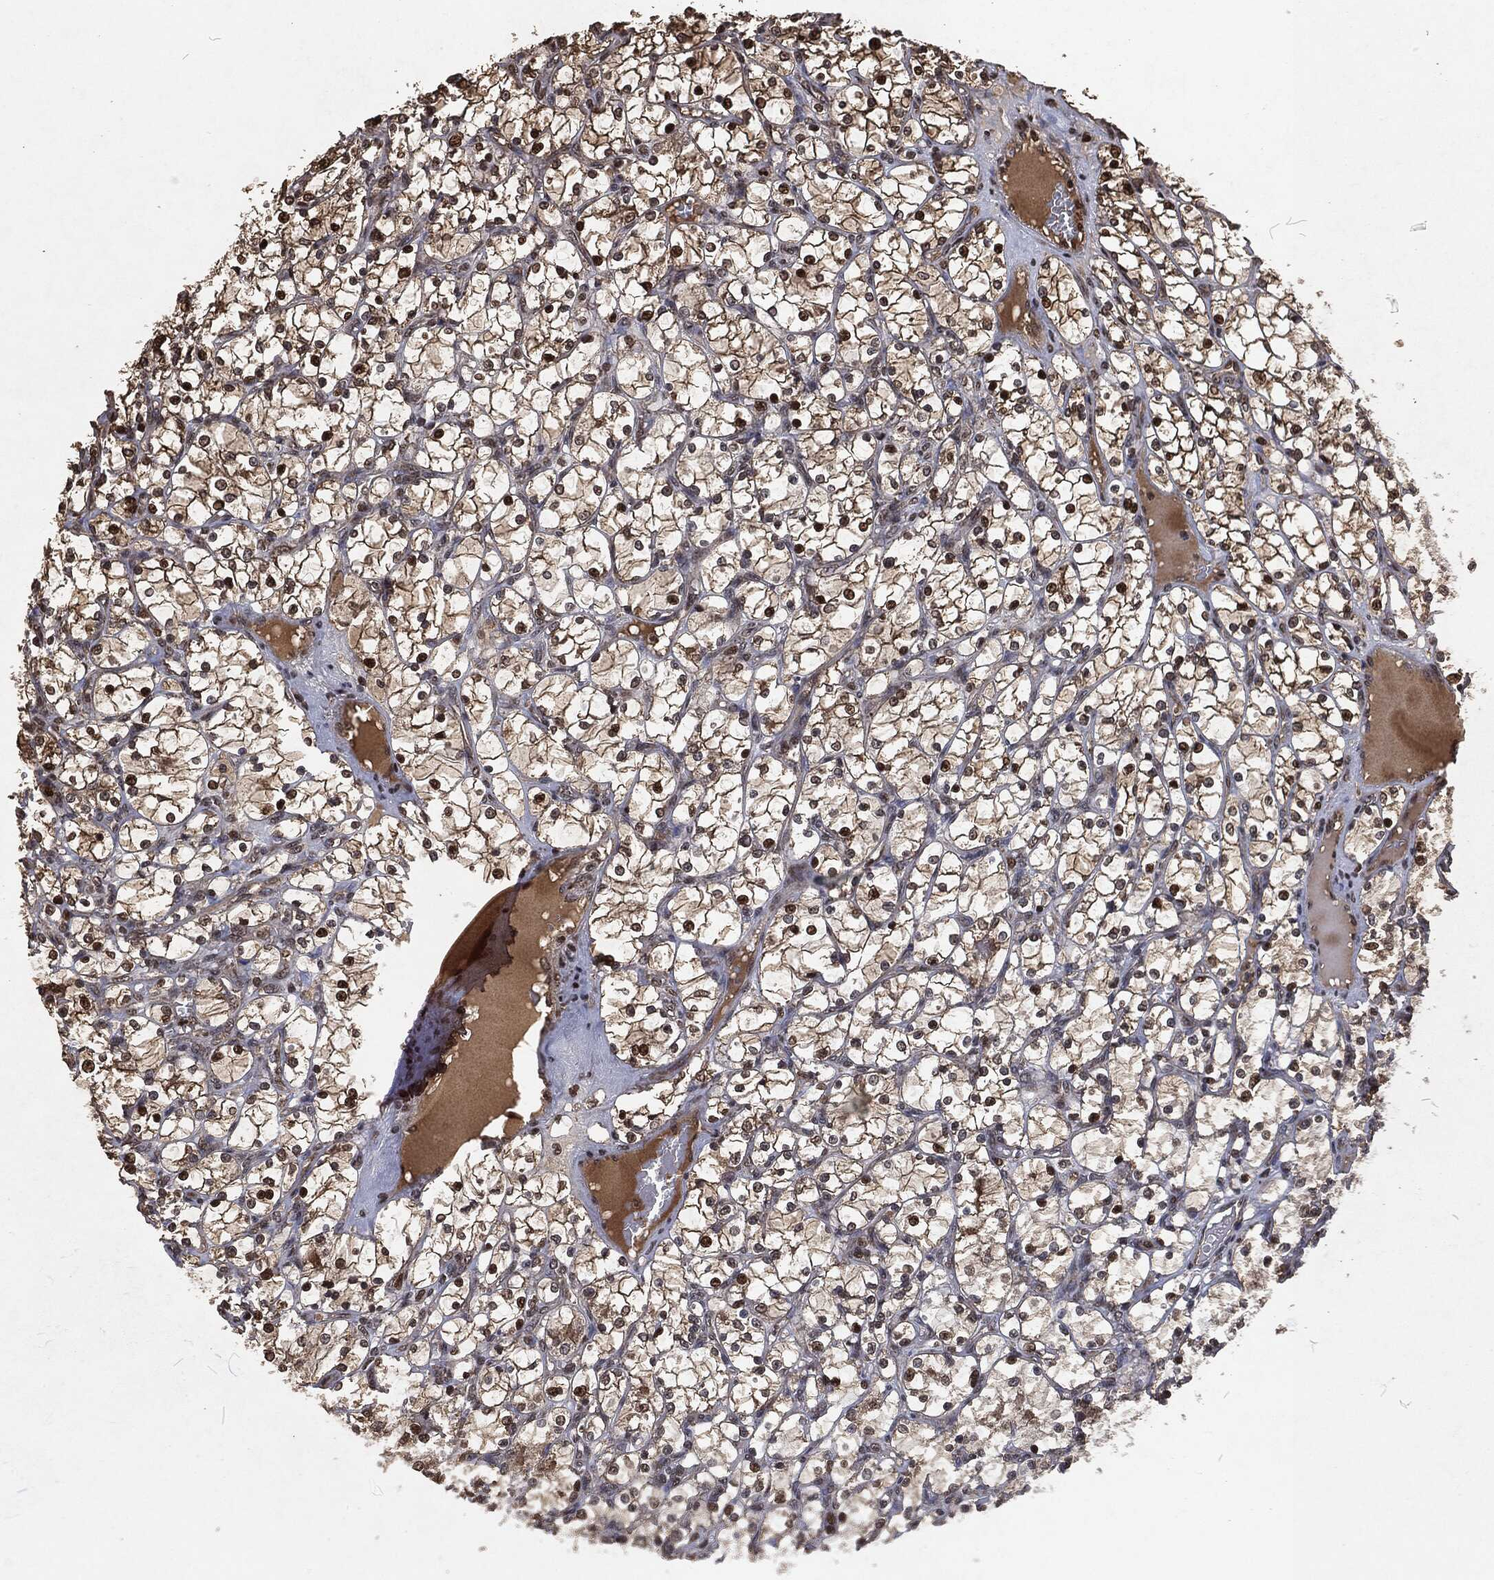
{"staining": {"intensity": "strong", "quantity": "25%-75%", "location": "nuclear"}, "tissue": "renal cancer", "cell_type": "Tumor cells", "image_type": "cancer", "snomed": [{"axis": "morphology", "description": "Adenocarcinoma, NOS"}, {"axis": "topography", "description": "Kidney"}], "caption": "An immunohistochemistry histopathology image of tumor tissue is shown. Protein staining in brown shows strong nuclear positivity in adenocarcinoma (renal) within tumor cells. (DAB IHC, brown staining for protein, blue staining for nuclei).", "gene": "SNAI1", "patient": {"sex": "female", "age": 69}}